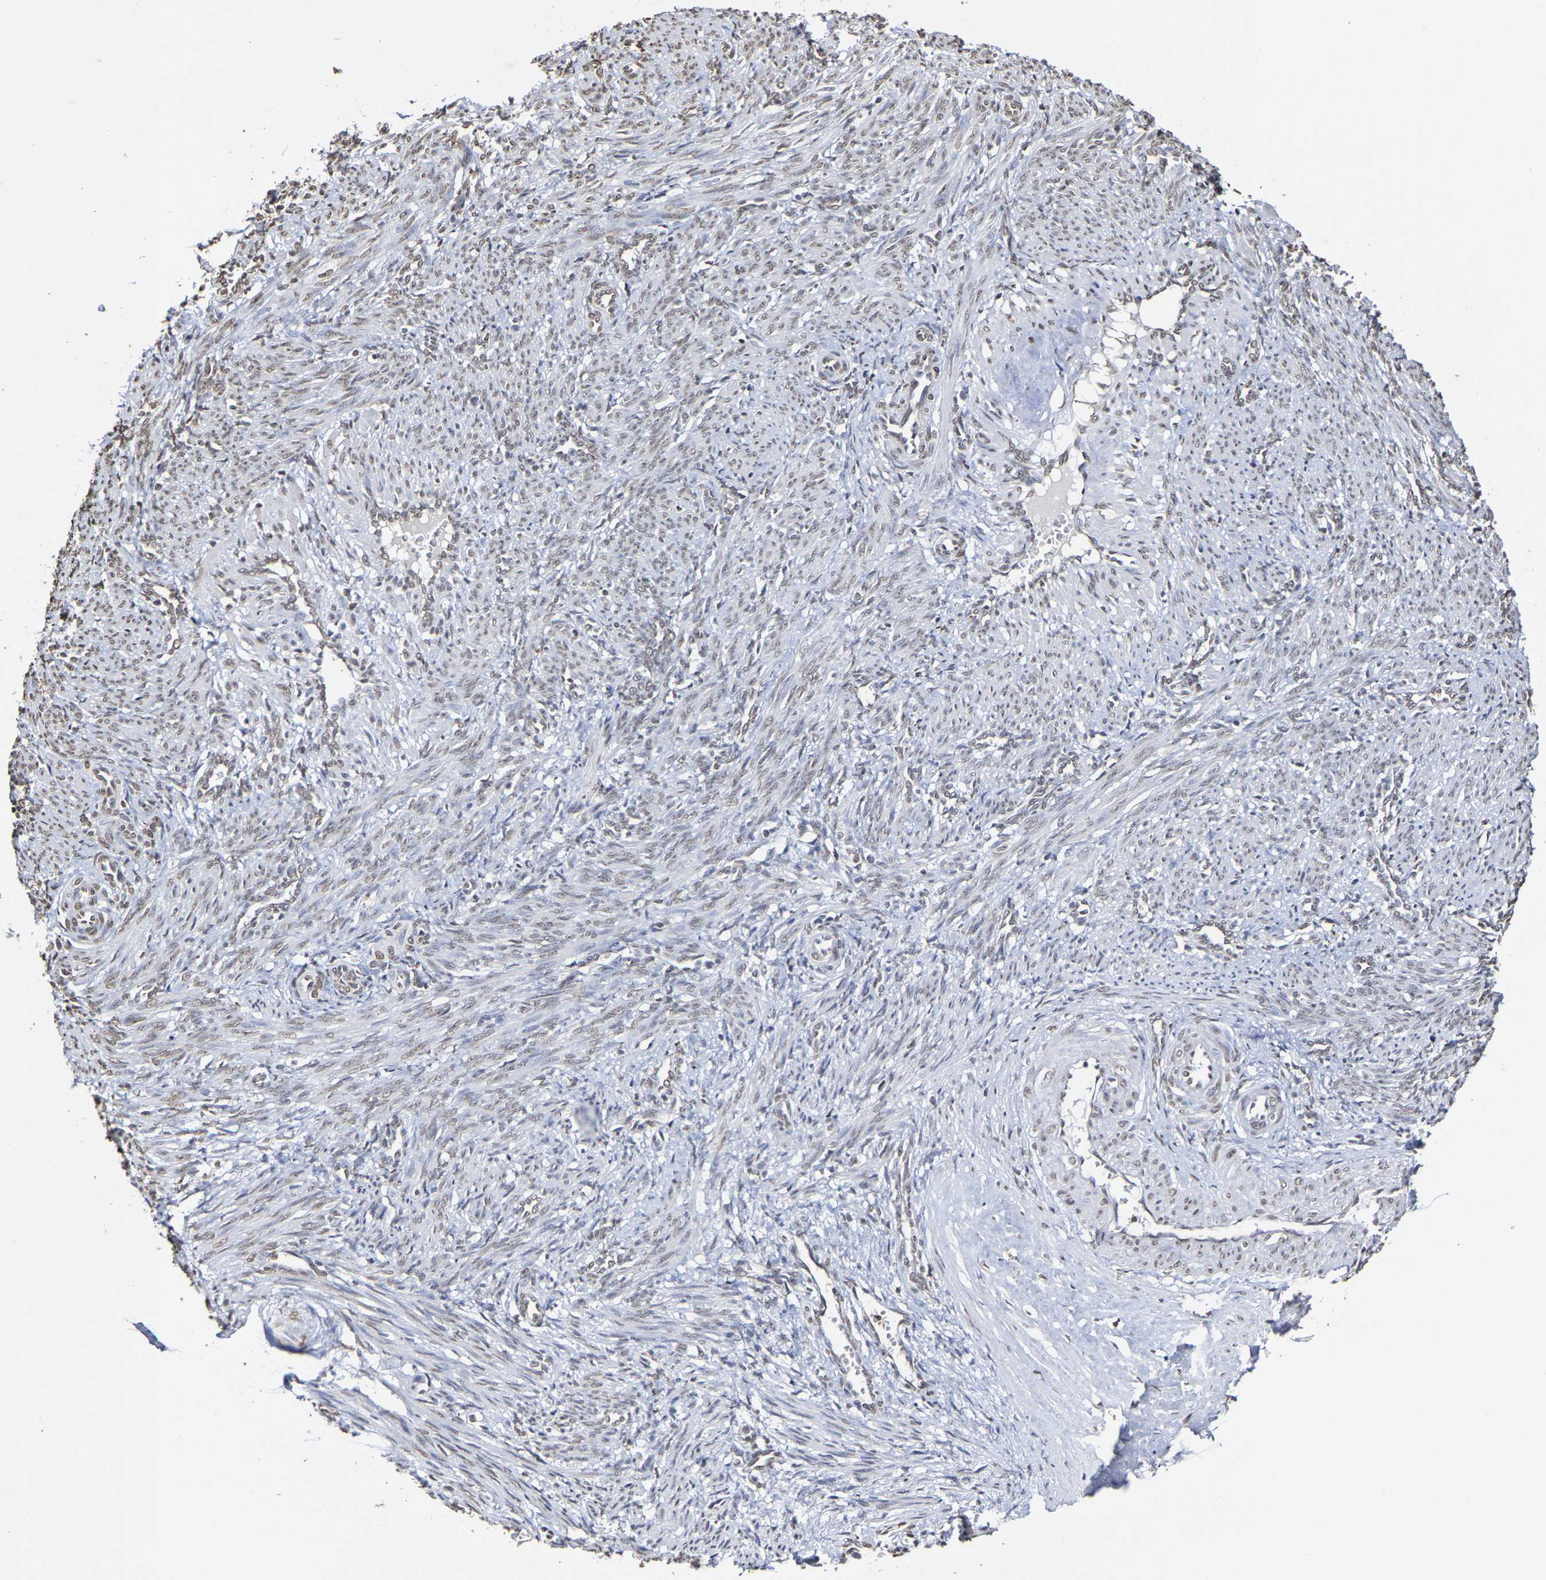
{"staining": {"intensity": "weak", "quantity": ">75%", "location": "nuclear"}, "tissue": "smooth muscle", "cell_type": "Smooth muscle cells", "image_type": "normal", "snomed": [{"axis": "morphology", "description": "Normal tissue, NOS"}, {"axis": "topography", "description": "Endometrium"}], "caption": "High-power microscopy captured an immunohistochemistry image of normal smooth muscle, revealing weak nuclear positivity in about >75% of smooth muscle cells.", "gene": "ATF4", "patient": {"sex": "female", "age": 33}}